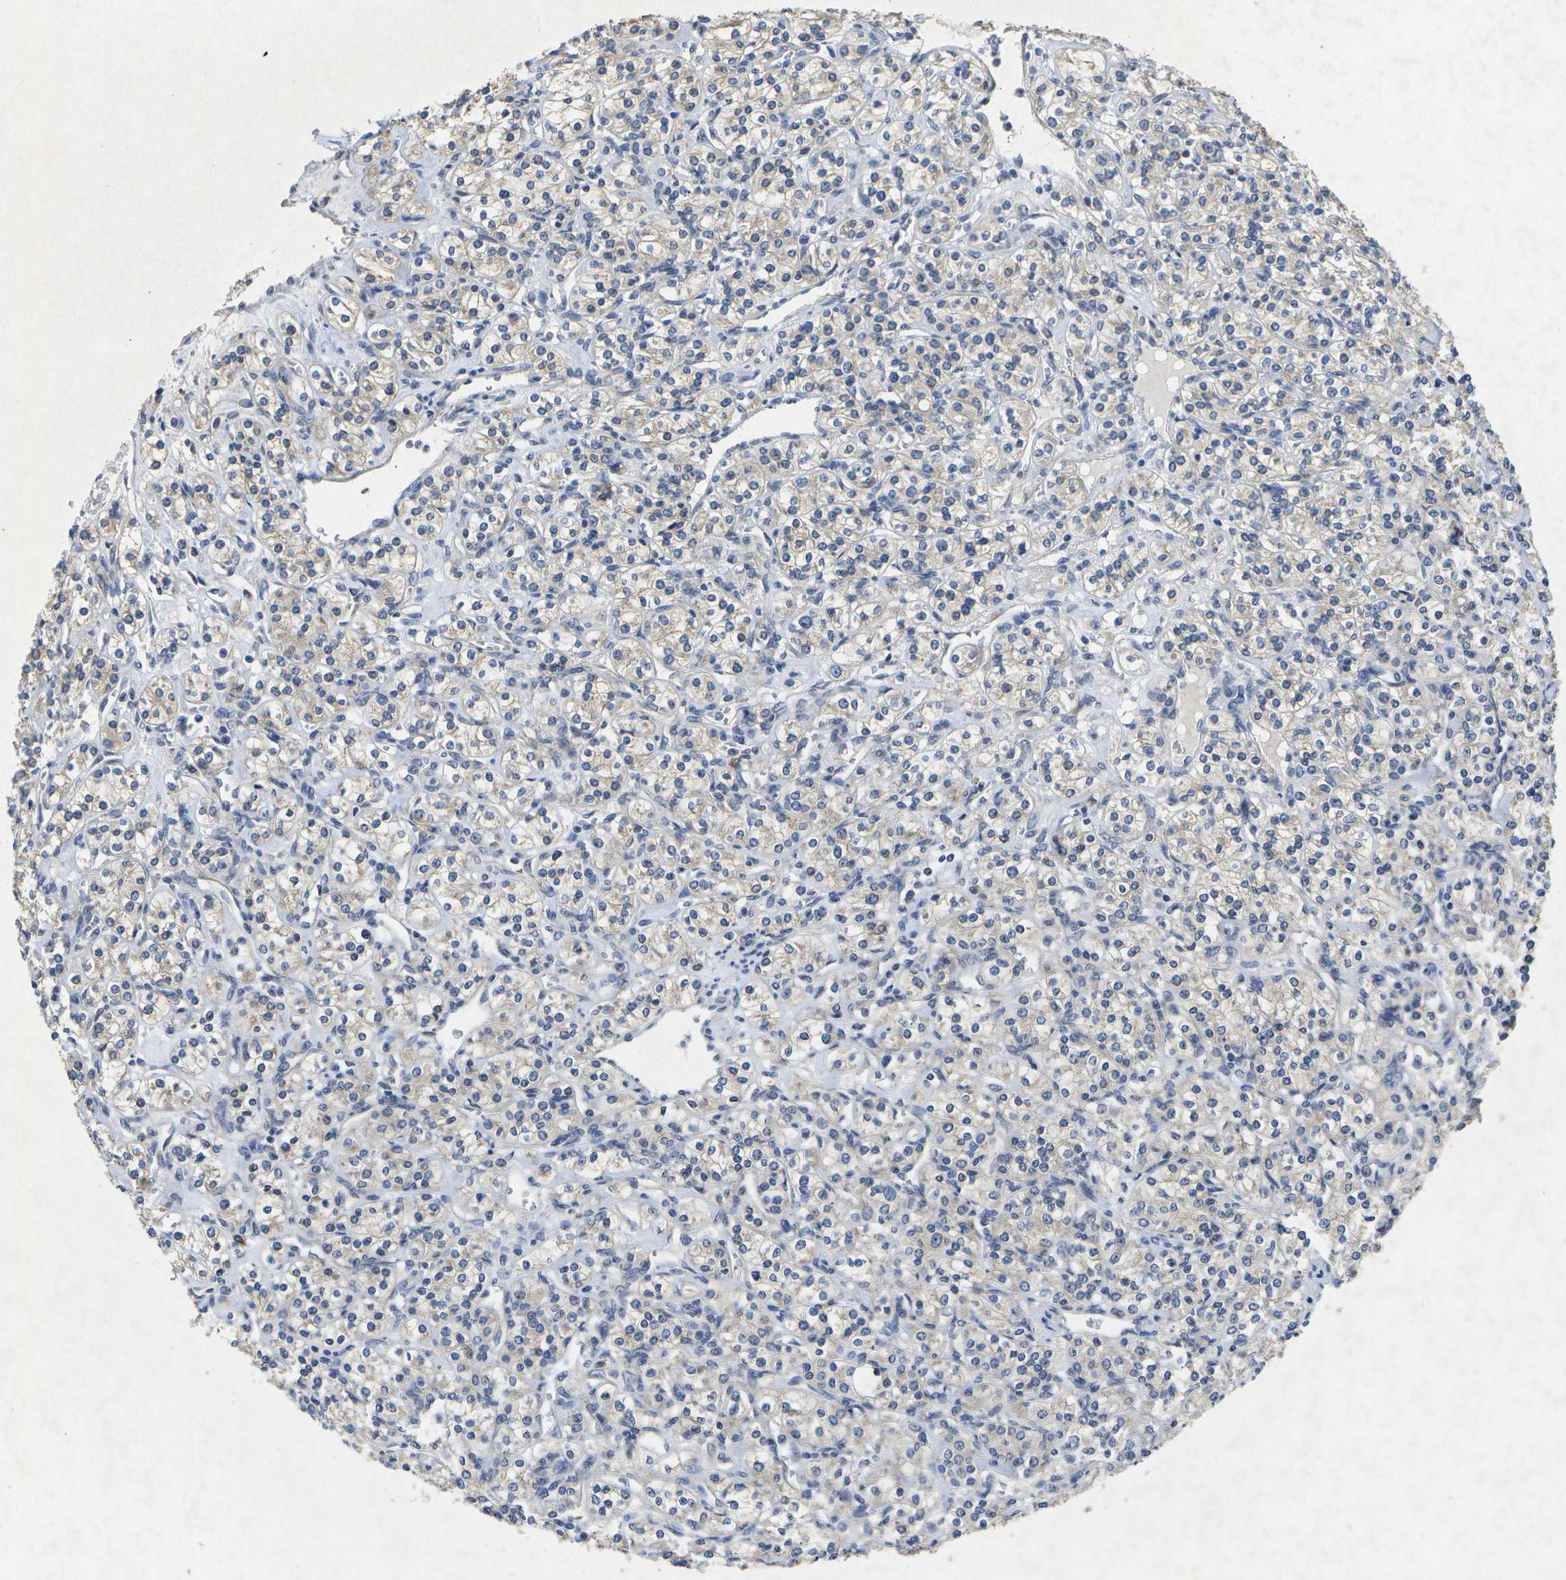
{"staining": {"intensity": "negative", "quantity": "none", "location": "none"}, "tissue": "renal cancer", "cell_type": "Tumor cells", "image_type": "cancer", "snomed": [{"axis": "morphology", "description": "Adenocarcinoma, NOS"}, {"axis": "topography", "description": "Kidney"}], "caption": "Renal cancer (adenocarcinoma) was stained to show a protein in brown. There is no significant staining in tumor cells. Nuclei are stained in blue.", "gene": "KDELR1", "patient": {"sex": "male", "age": 77}}